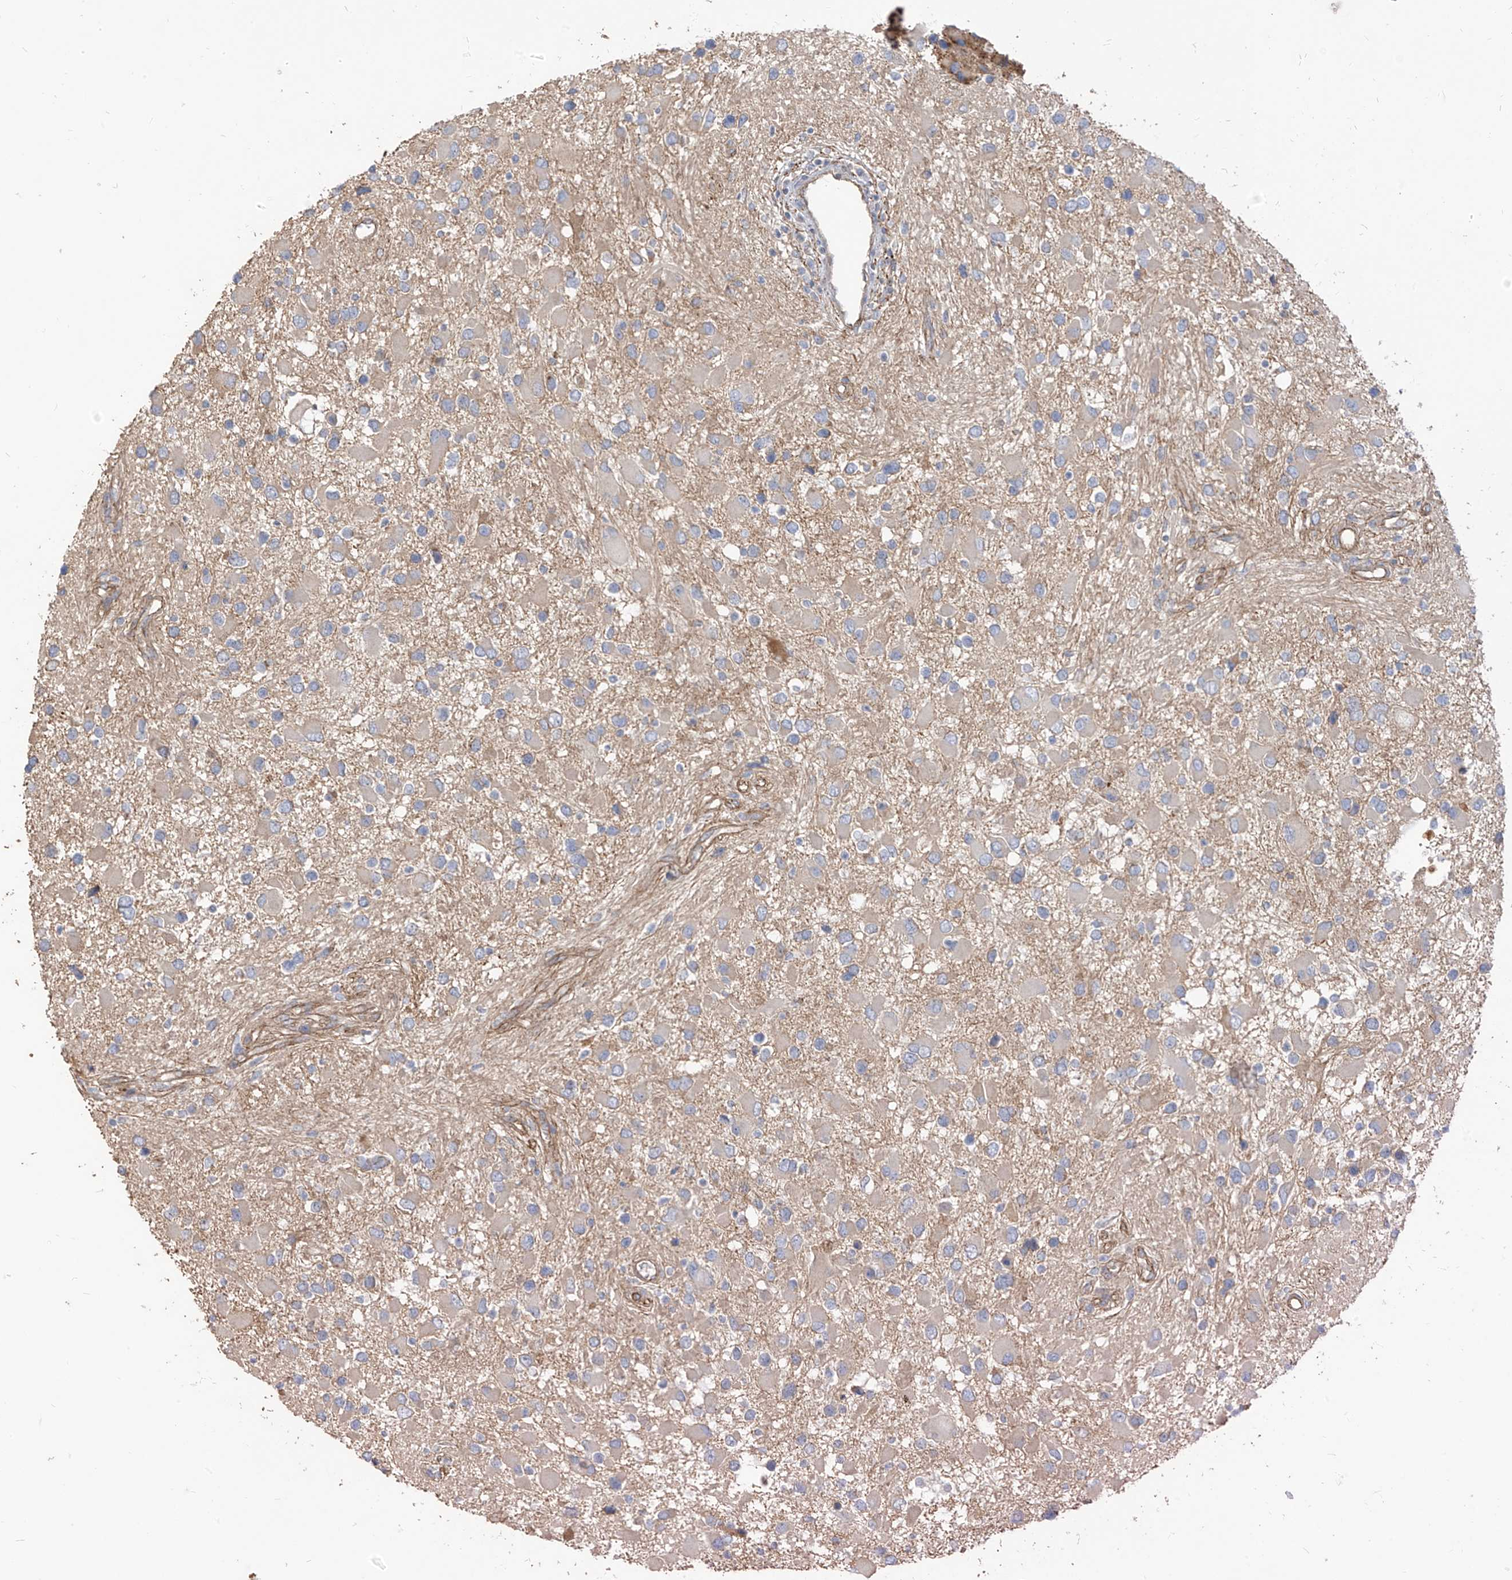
{"staining": {"intensity": "negative", "quantity": "none", "location": "none"}, "tissue": "glioma", "cell_type": "Tumor cells", "image_type": "cancer", "snomed": [{"axis": "morphology", "description": "Glioma, malignant, High grade"}, {"axis": "topography", "description": "Brain"}], "caption": "Tumor cells are negative for brown protein staining in glioma.", "gene": "EPHX4", "patient": {"sex": "male", "age": 53}}